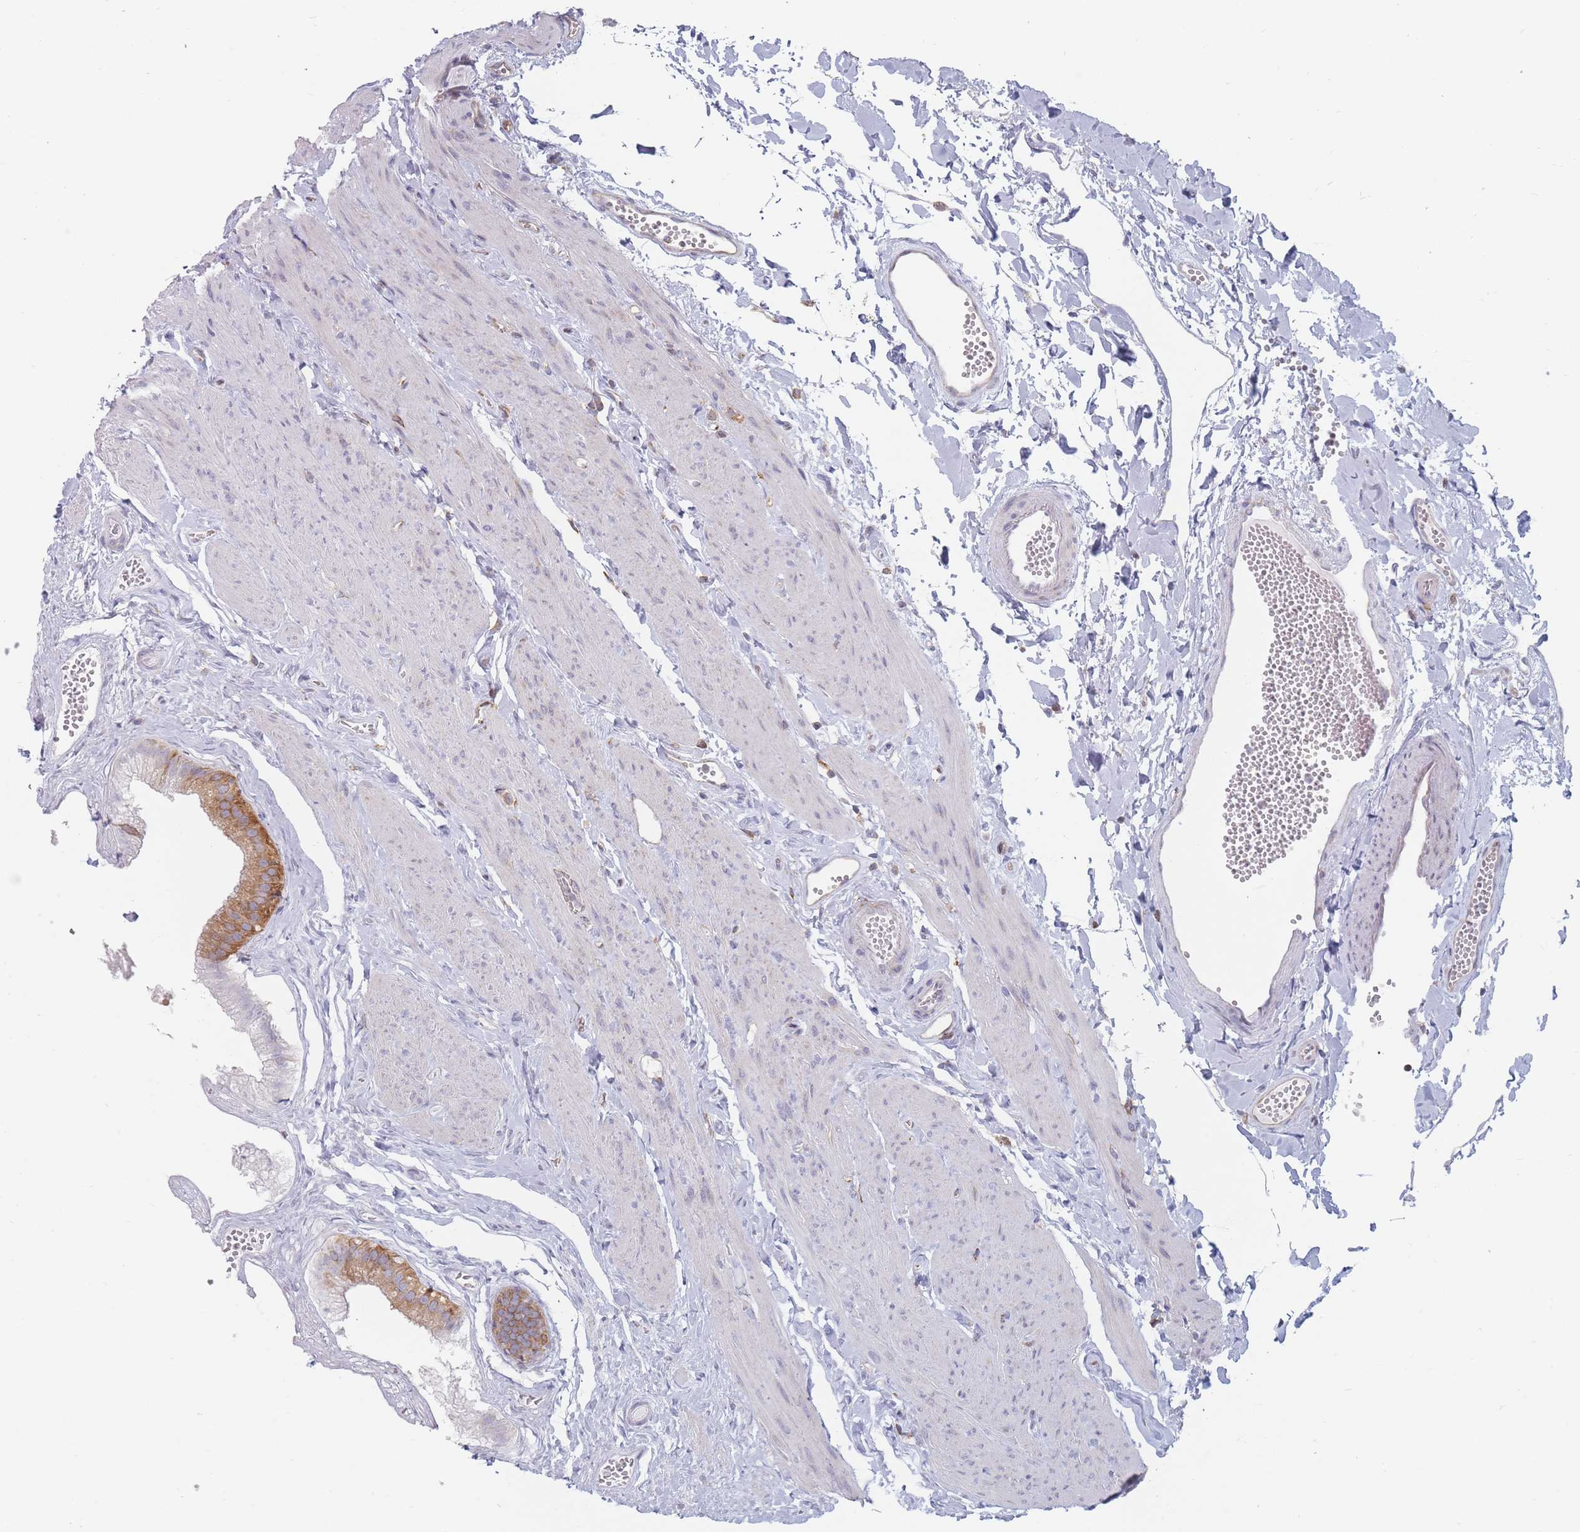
{"staining": {"intensity": "moderate", "quantity": ">75%", "location": "cytoplasmic/membranous"}, "tissue": "gallbladder", "cell_type": "Glandular cells", "image_type": "normal", "snomed": [{"axis": "morphology", "description": "Normal tissue, NOS"}, {"axis": "topography", "description": "Gallbladder"}], "caption": "A brown stain labels moderate cytoplasmic/membranous expression of a protein in glandular cells of benign gallbladder.", "gene": "MAP1S", "patient": {"sex": "female", "age": 54}}